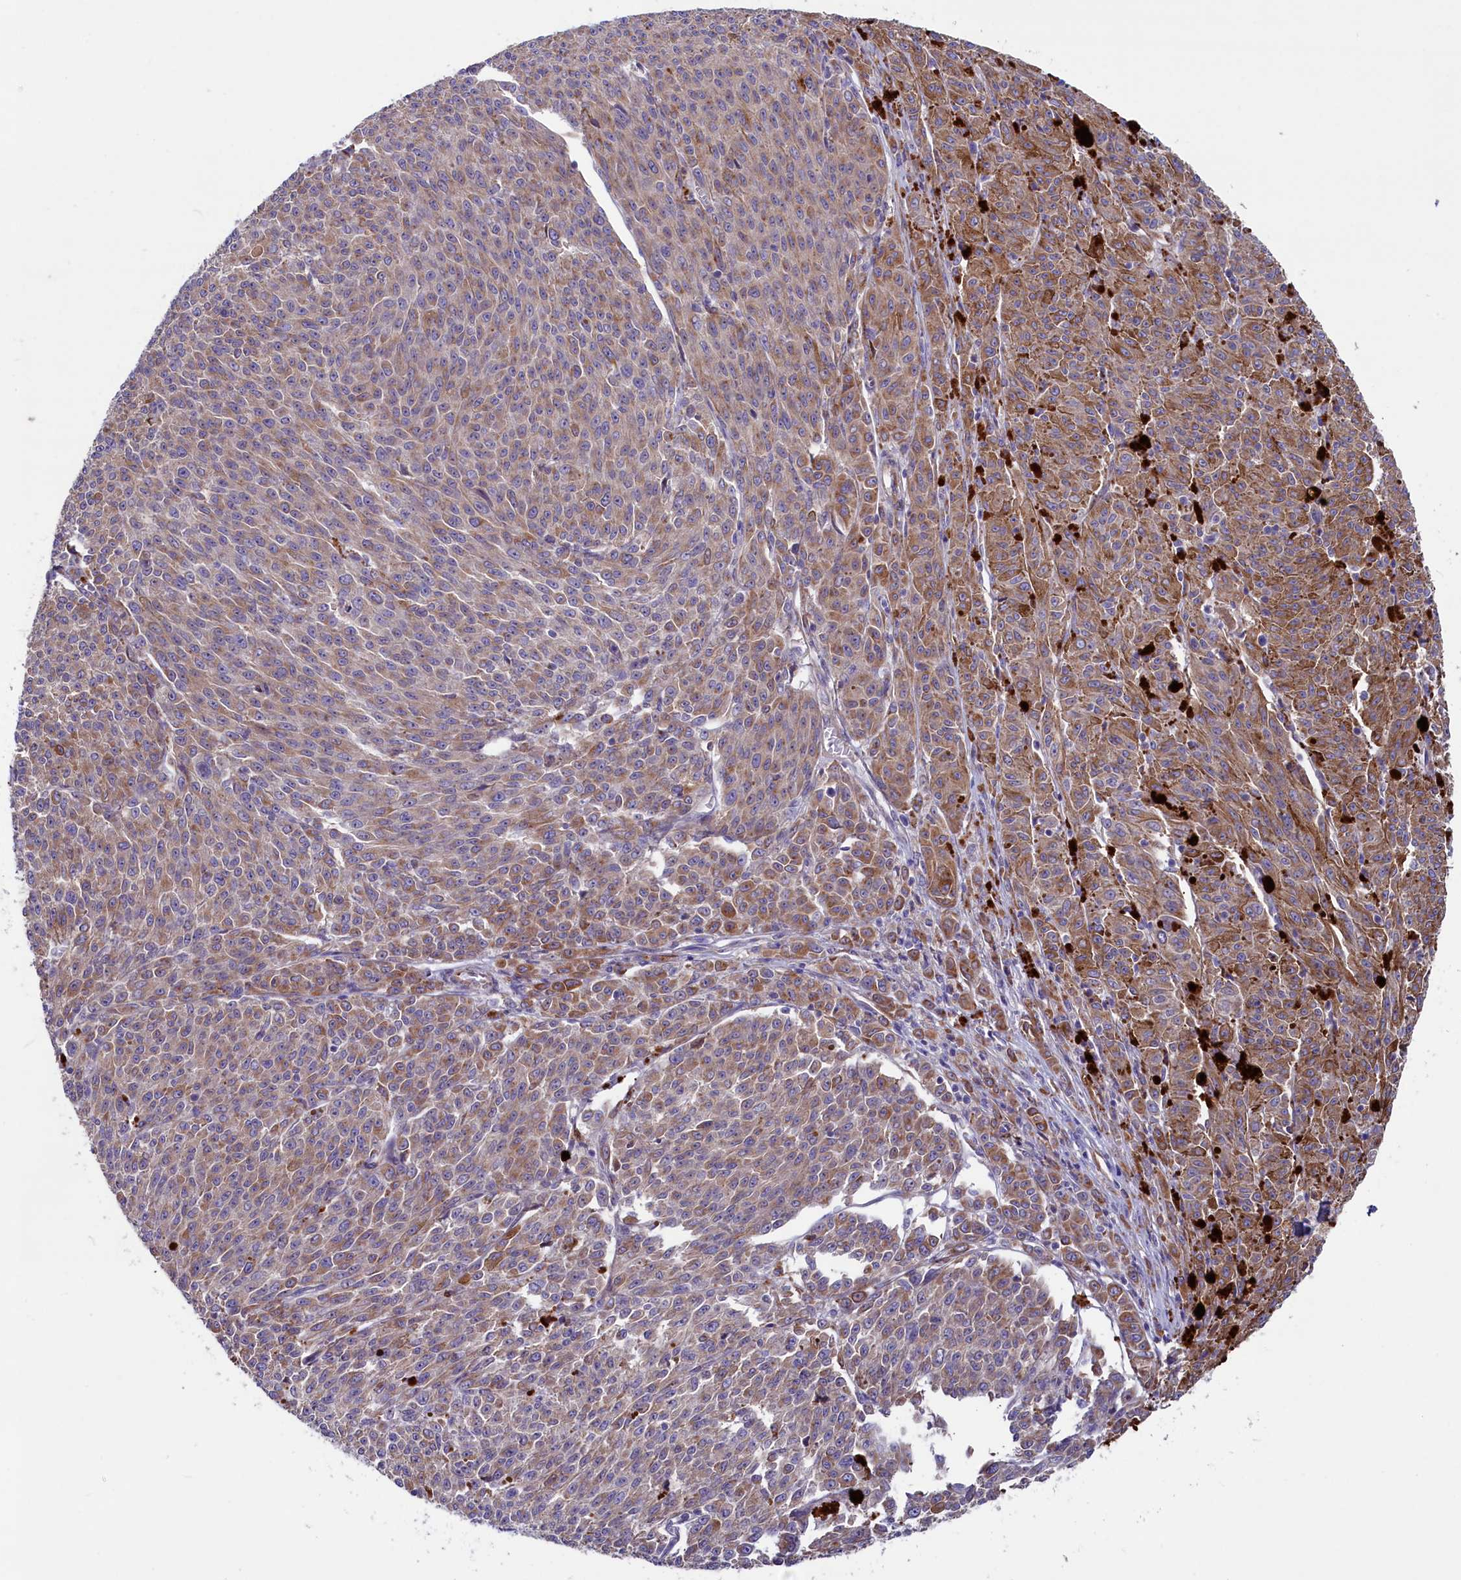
{"staining": {"intensity": "moderate", "quantity": "<25%", "location": "cytoplasmic/membranous"}, "tissue": "melanoma", "cell_type": "Tumor cells", "image_type": "cancer", "snomed": [{"axis": "morphology", "description": "Malignant melanoma, NOS"}, {"axis": "topography", "description": "Skin"}], "caption": "Malignant melanoma stained with a brown dye exhibits moderate cytoplasmic/membranous positive positivity in approximately <25% of tumor cells.", "gene": "GPR108", "patient": {"sex": "female", "age": 52}}